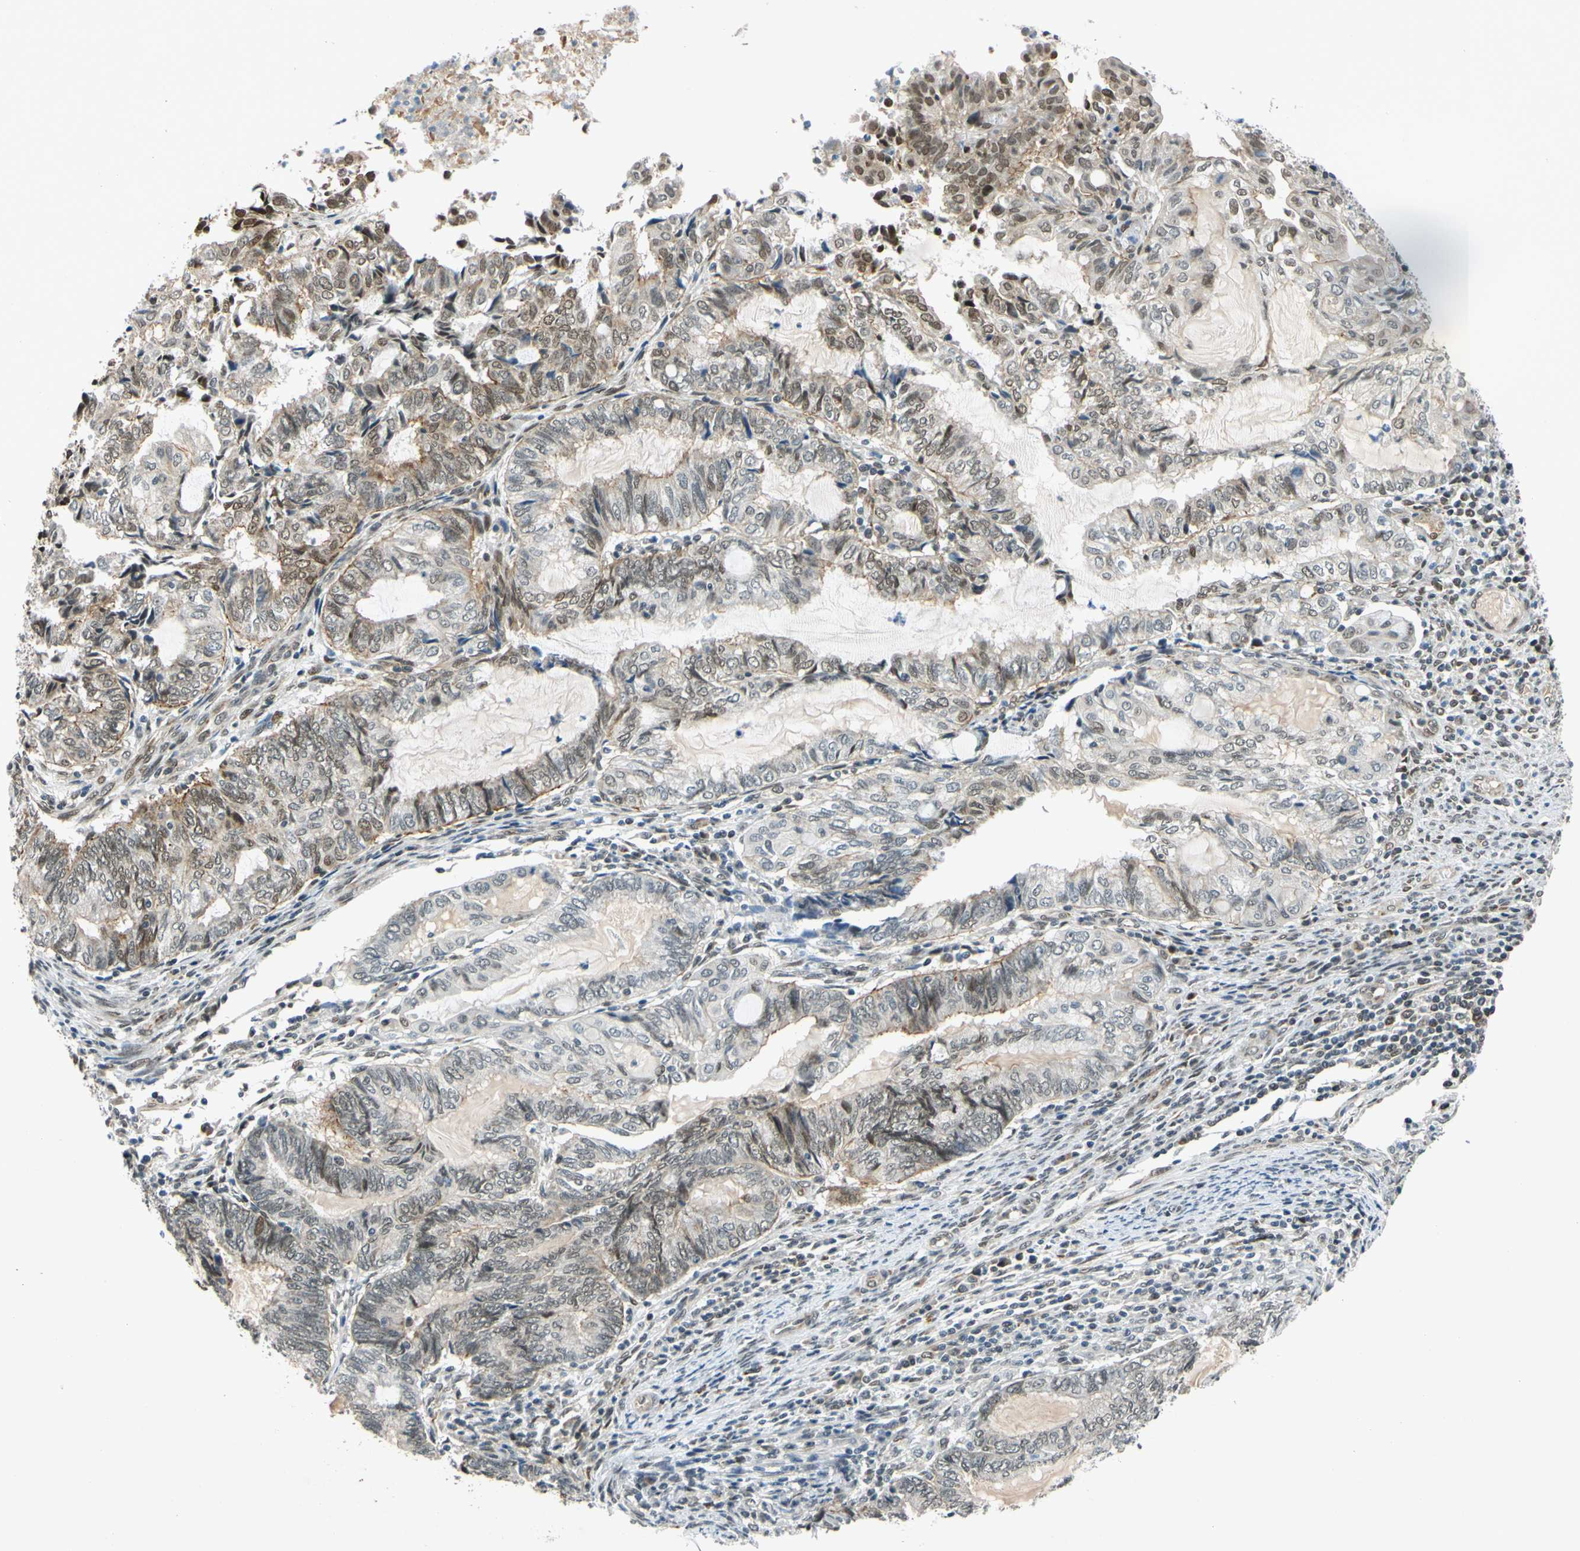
{"staining": {"intensity": "moderate", "quantity": "25%-75%", "location": "cytoplasmic/membranous,nuclear"}, "tissue": "endometrial cancer", "cell_type": "Tumor cells", "image_type": "cancer", "snomed": [{"axis": "morphology", "description": "Adenocarcinoma, NOS"}, {"axis": "topography", "description": "Uterus"}, {"axis": "topography", "description": "Endometrium"}], "caption": "Tumor cells show moderate cytoplasmic/membranous and nuclear positivity in about 25%-75% of cells in endometrial adenocarcinoma. (DAB IHC with brightfield microscopy, high magnification).", "gene": "POGZ", "patient": {"sex": "female", "age": 70}}